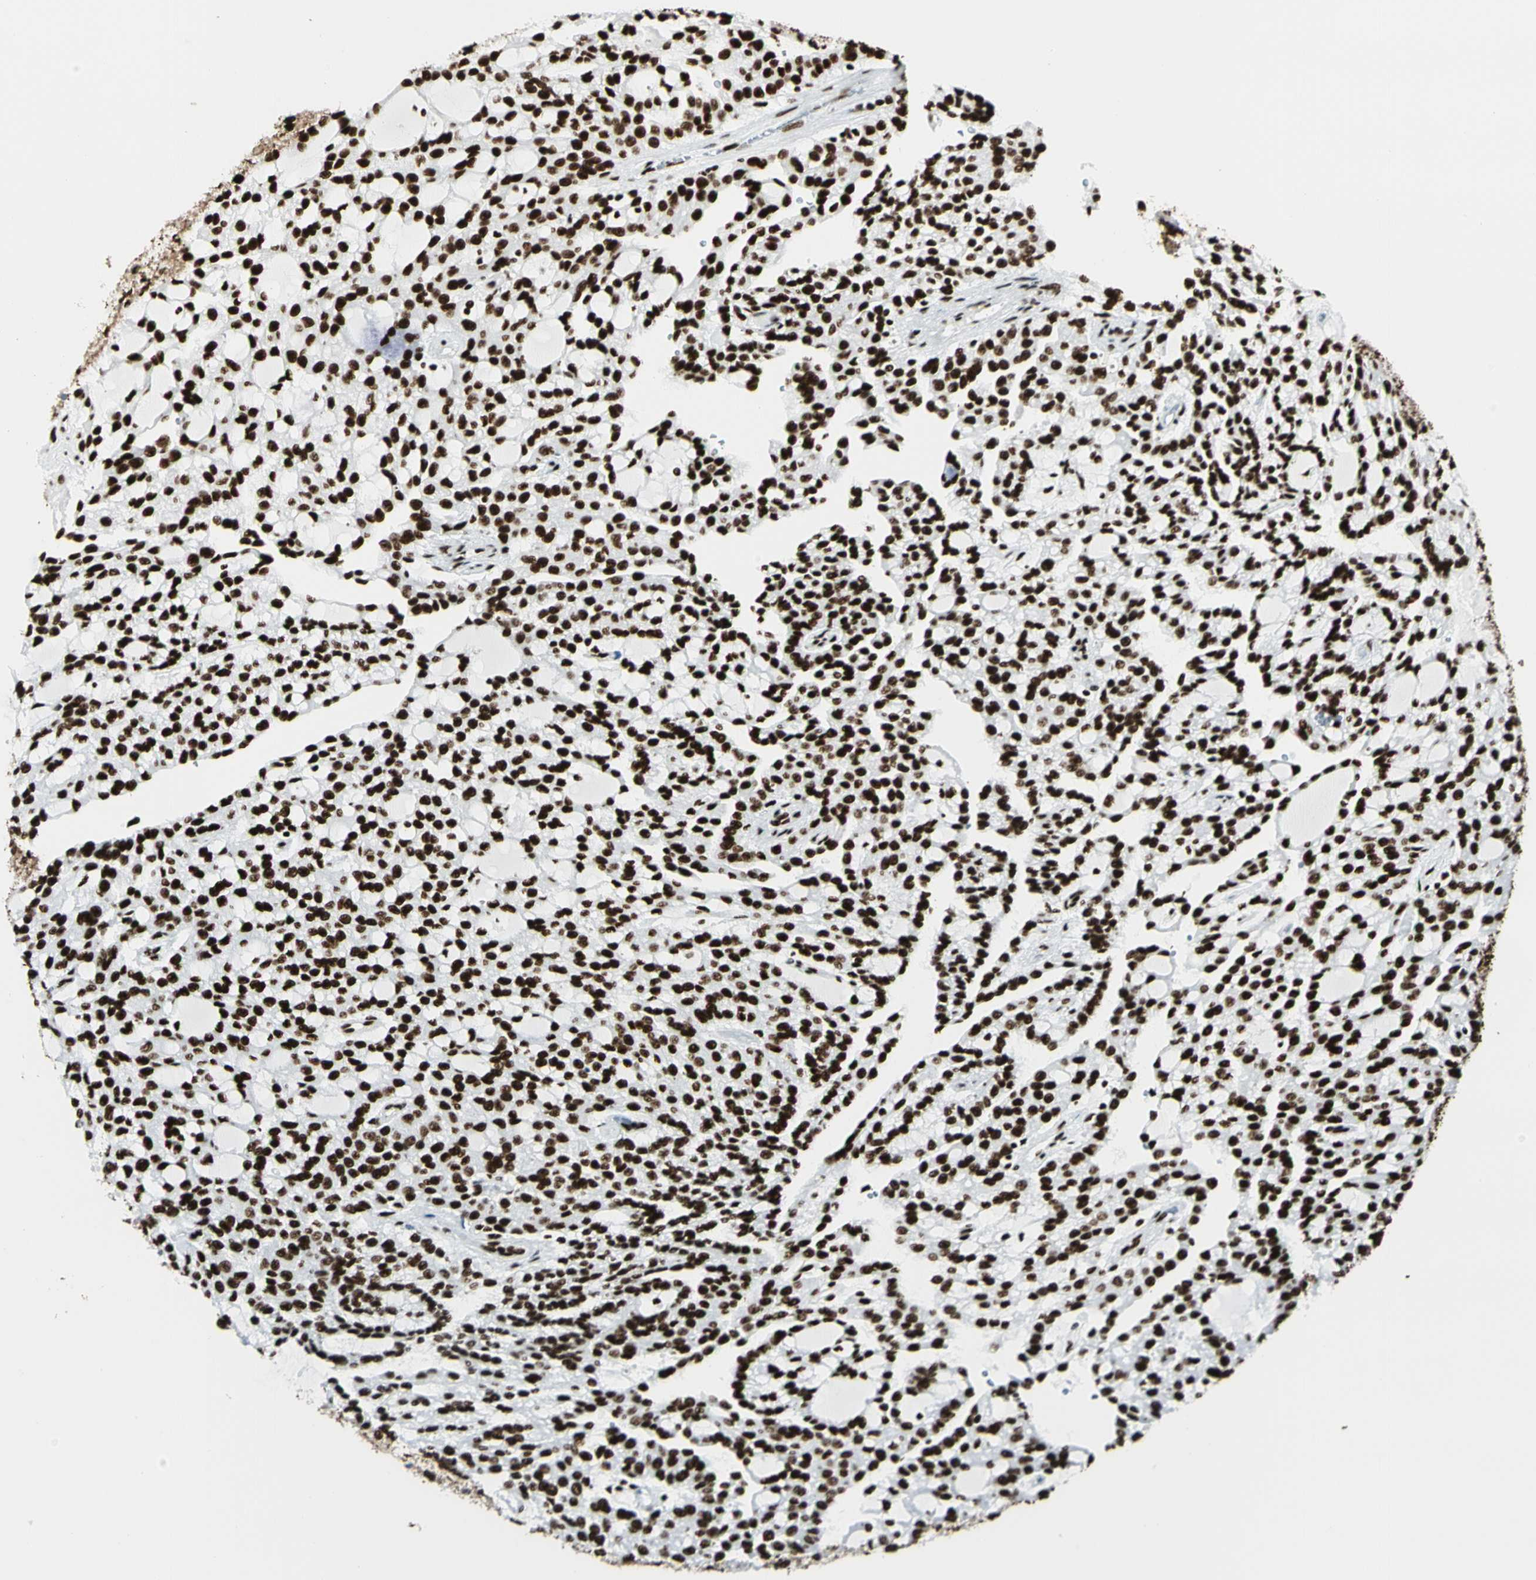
{"staining": {"intensity": "strong", "quantity": ">75%", "location": "nuclear"}, "tissue": "renal cancer", "cell_type": "Tumor cells", "image_type": "cancer", "snomed": [{"axis": "morphology", "description": "Adenocarcinoma, NOS"}, {"axis": "topography", "description": "Kidney"}], "caption": "Strong nuclear positivity for a protein is present in about >75% of tumor cells of renal adenocarcinoma using immunohistochemistry (IHC).", "gene": "CCAR1", "patient": {"sex": "male", "age": 63}}